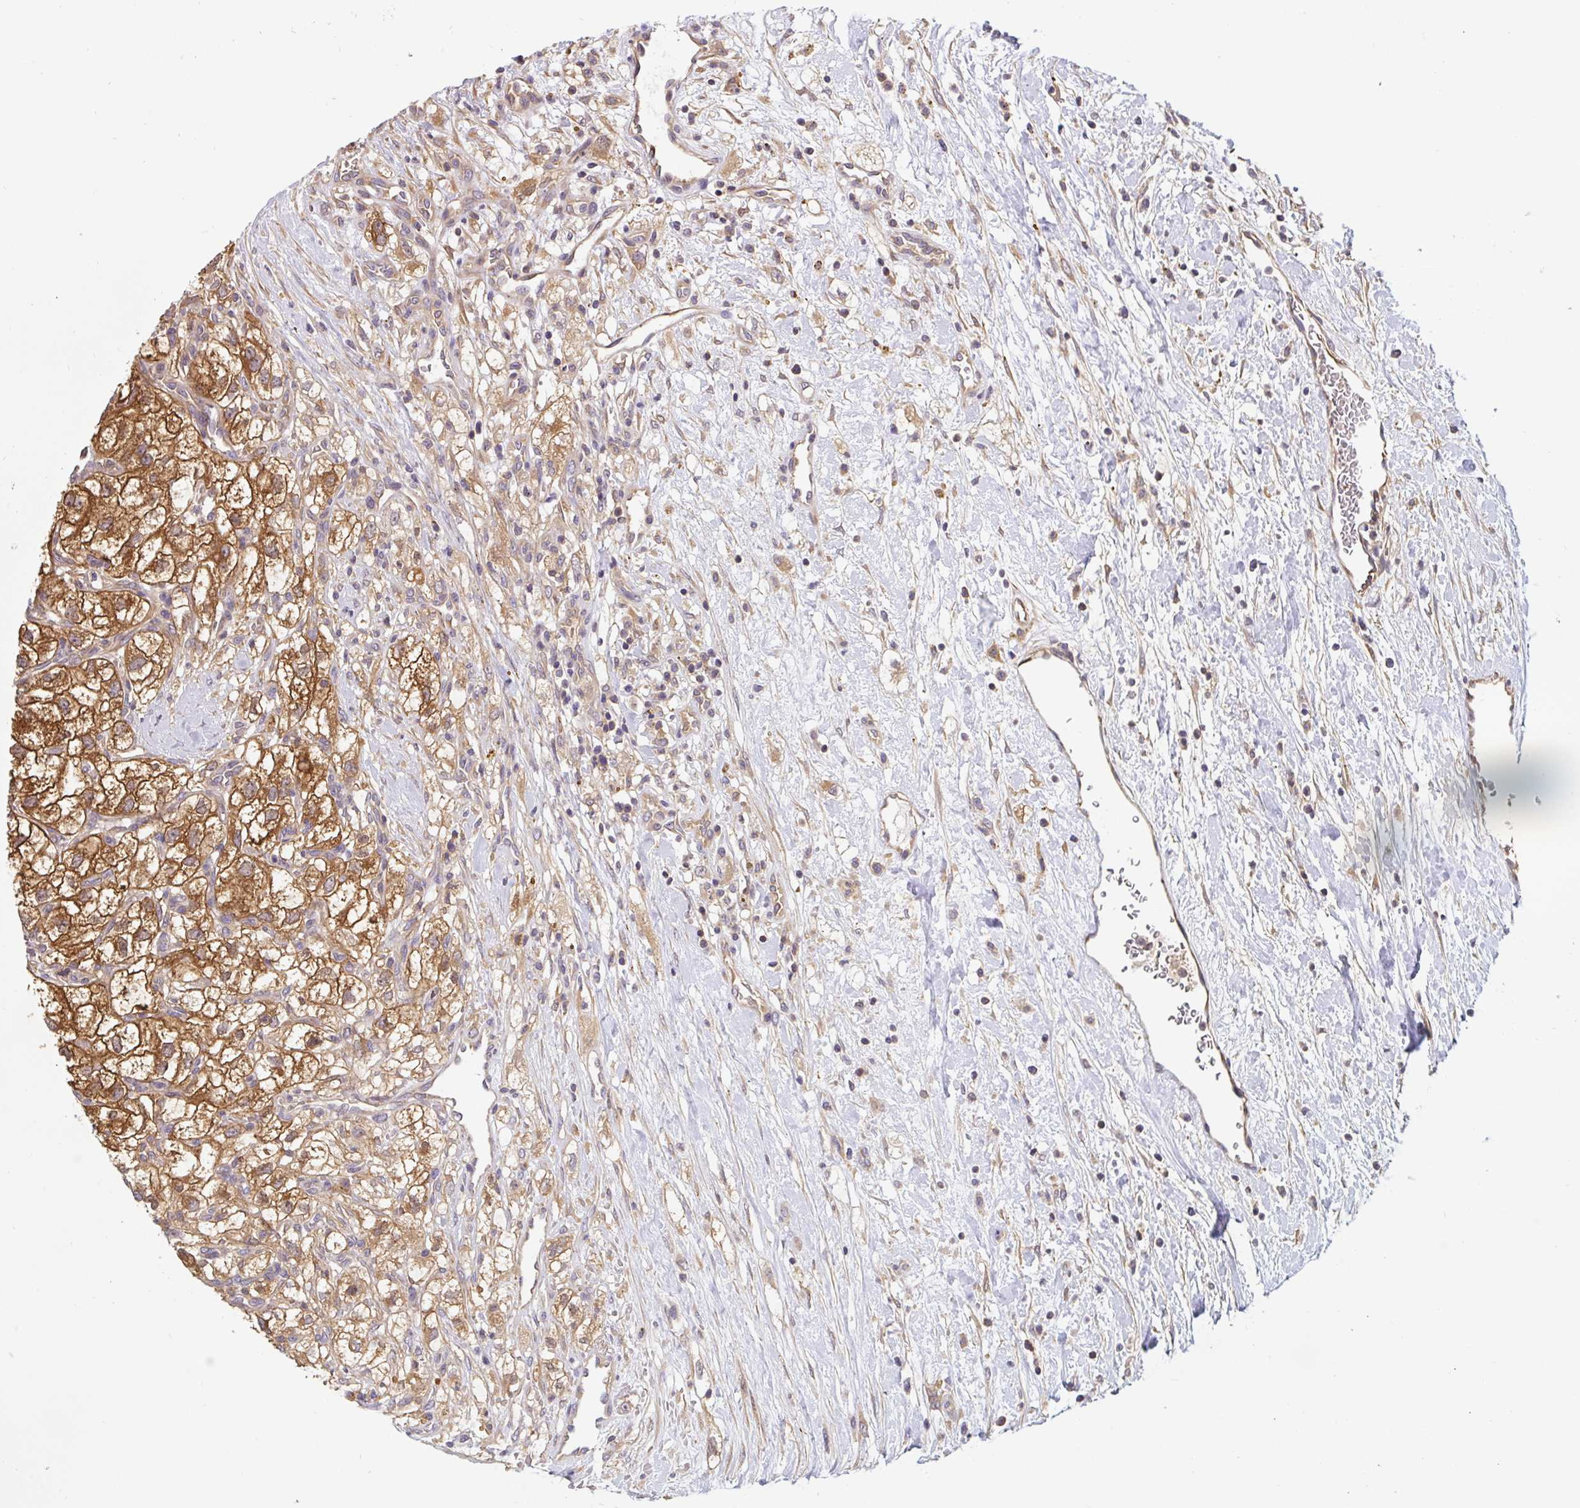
{"staining": {"intensity": "moderate", "quantity": ">75%", "location": "cytoplasmic/membranous"}, "tissue": "renal cancer", "cell_type": "Tumor cells", "image_type": "cancer", "snomed": [{"axis": "morphology", "description": "Adenocarcinoma, NOS"}, {"axis": "topography", "description": "Kidney"}], "caption": "Renal cancer was stained to show a protein in brown. There is medium levels of moderate cytoplasmic/membranous staining in about >75% of tumor cells.", "gene": "ST13", "patient": {"sex": "male", "age": 59}}